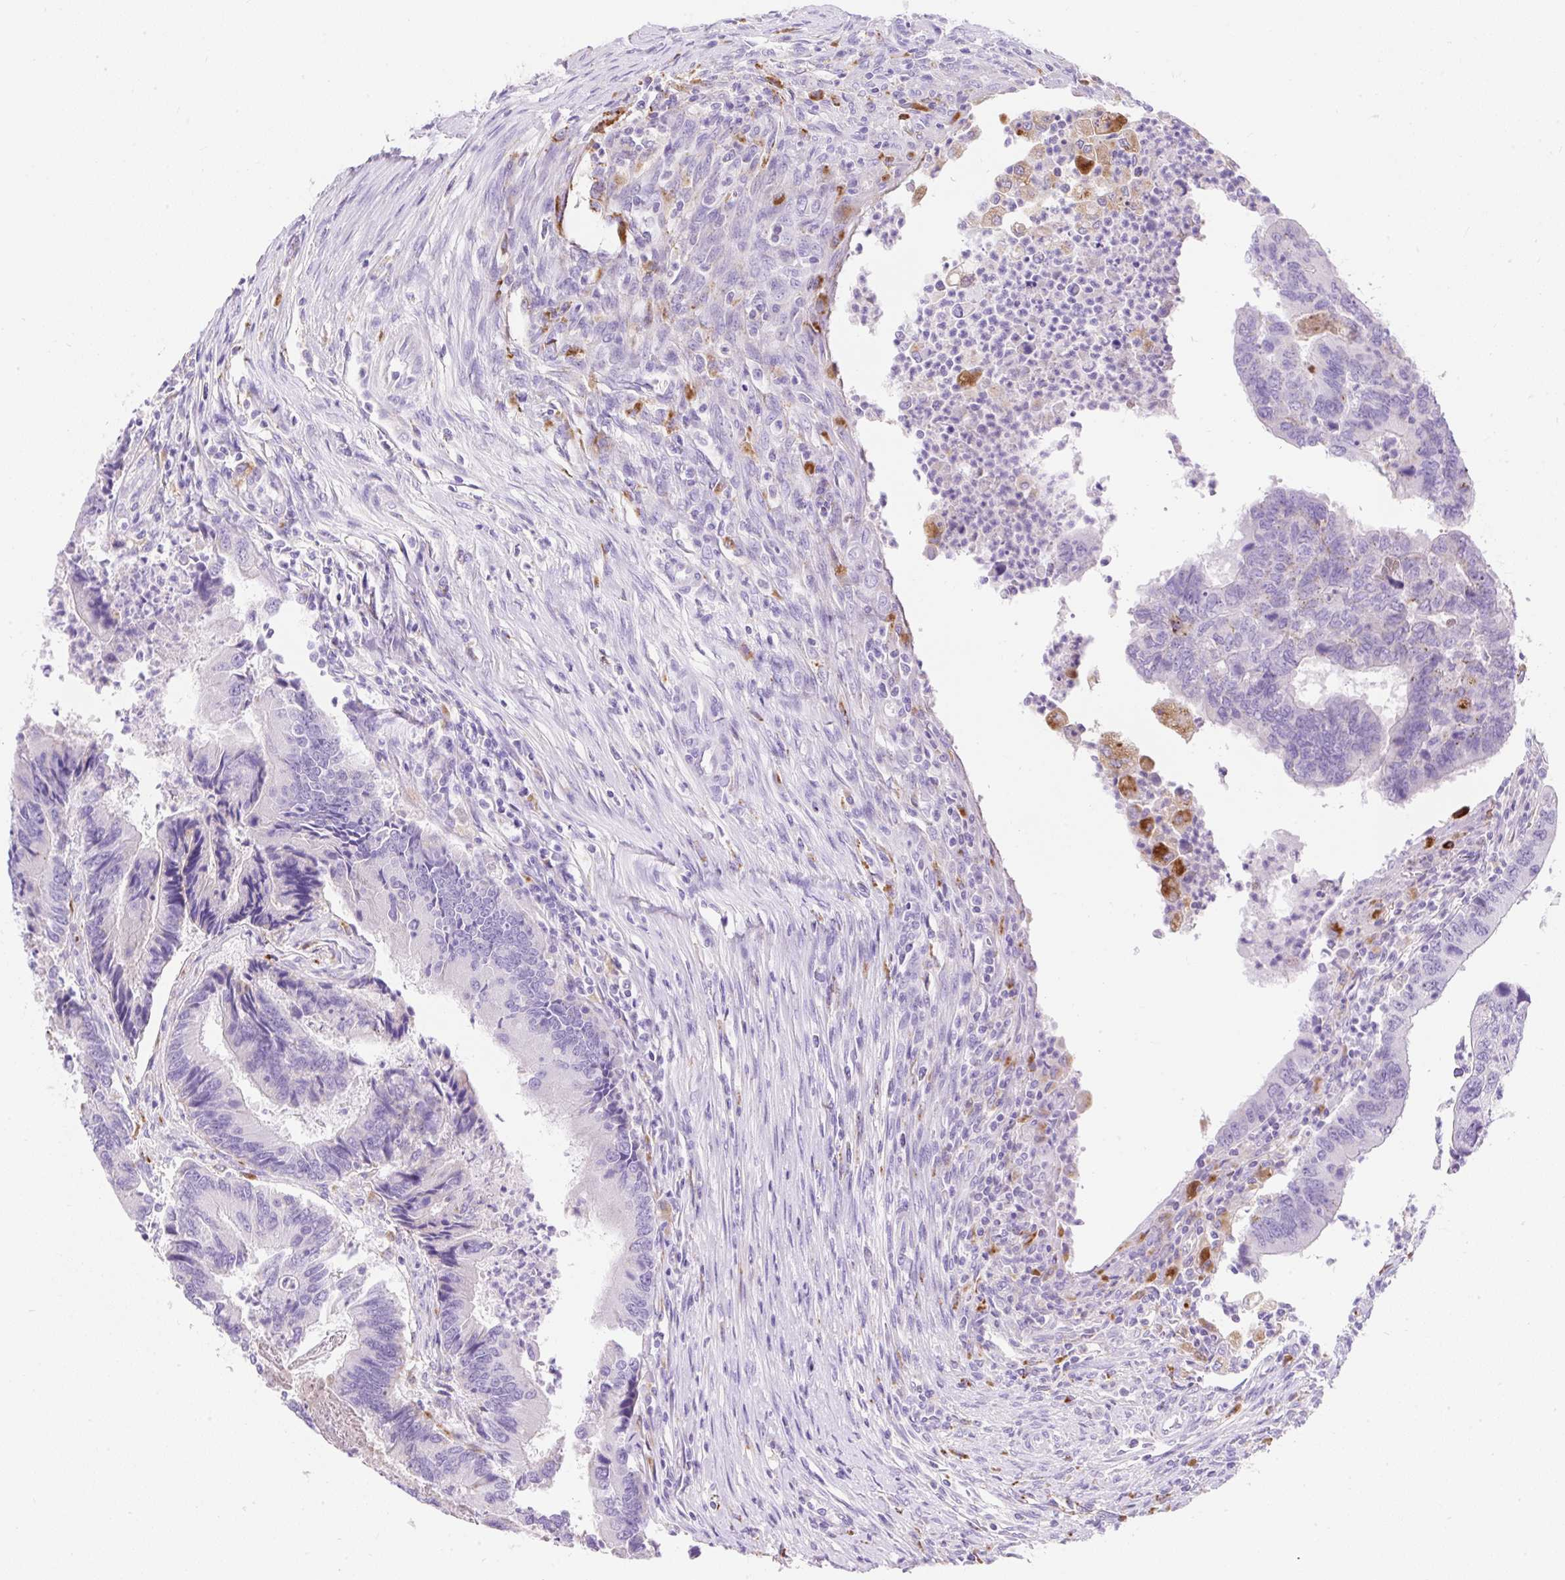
{"staining": {"intensity": "negative", "quantity": "none", "location": "none"}, "tissue": "colorectal cancer", "cell_type": "Tumor cells", "image_type": "cancer", "snomed": [{"axis": "morphology", "description": "Adenocarcinoma, NOS"}, {"axis": "topography", "description": "Colon"}], "caption": "Immunohistochemistry (IHC) image of neoplastic tissue: human adenocarcinoma (colorectal) stained with DAB (3,3'-diaminobenzidine) exhibits no significant protein positivity in tumor cells.", "gene": "HEXB", "patient": {"sex": "female", "age": 67}}